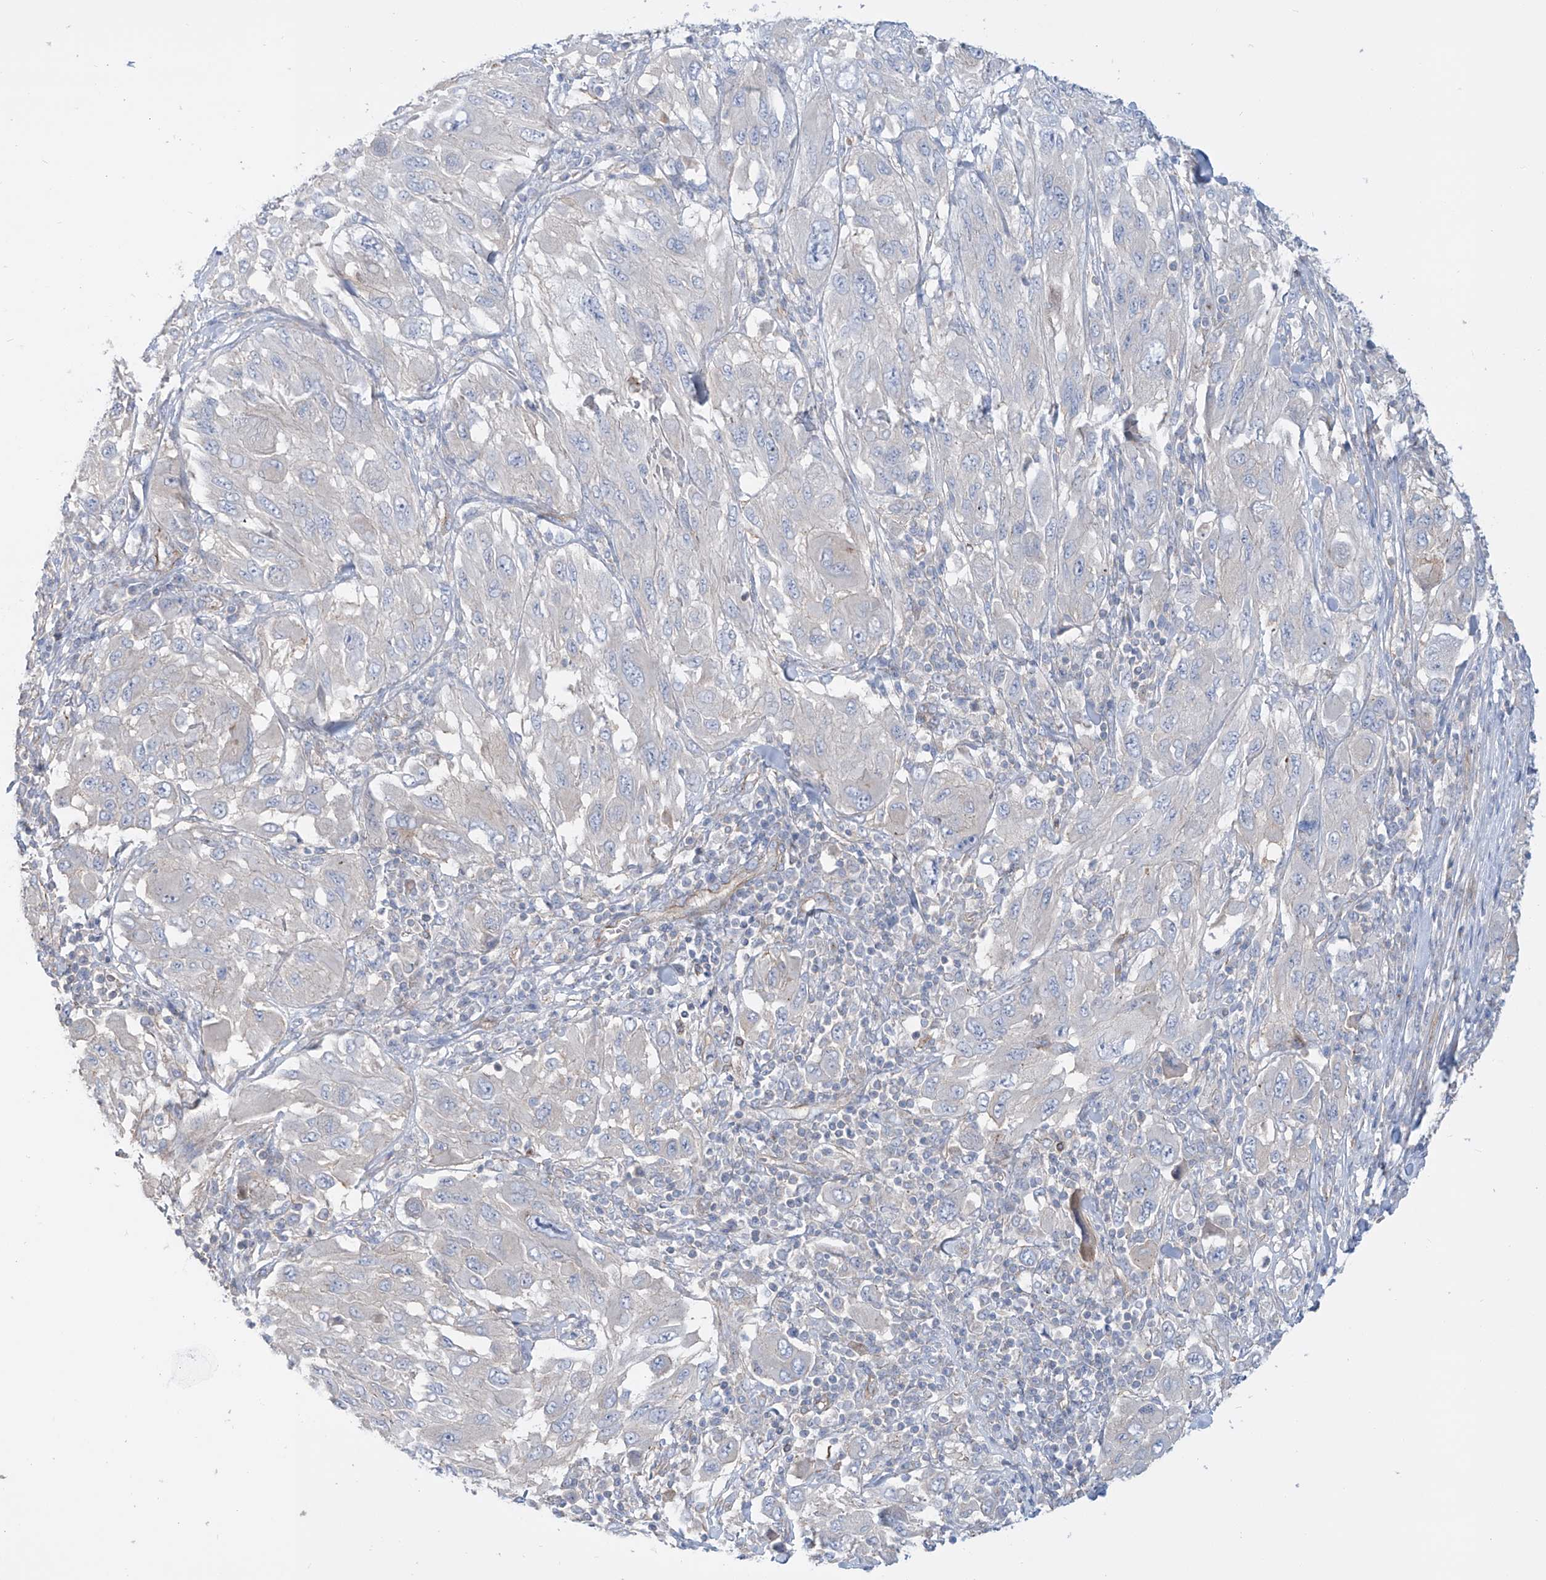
{"staining": {"intensity": "negative", "quantity": "none", "location": "none"}, "tissue": "melanoma", "cell_type": "Tumor cells", "image_type": "cancer", "snomed": [{"axis": "morphology", "description": "Malignant melanoma, NOS"}, {"axis": "topography", "description": "Skin"}], "caption": "Tumor cells show no significant expression in malignant melanoma.", "gene": "TMEM209", "patient": {"sex": "female", "age": 91}}